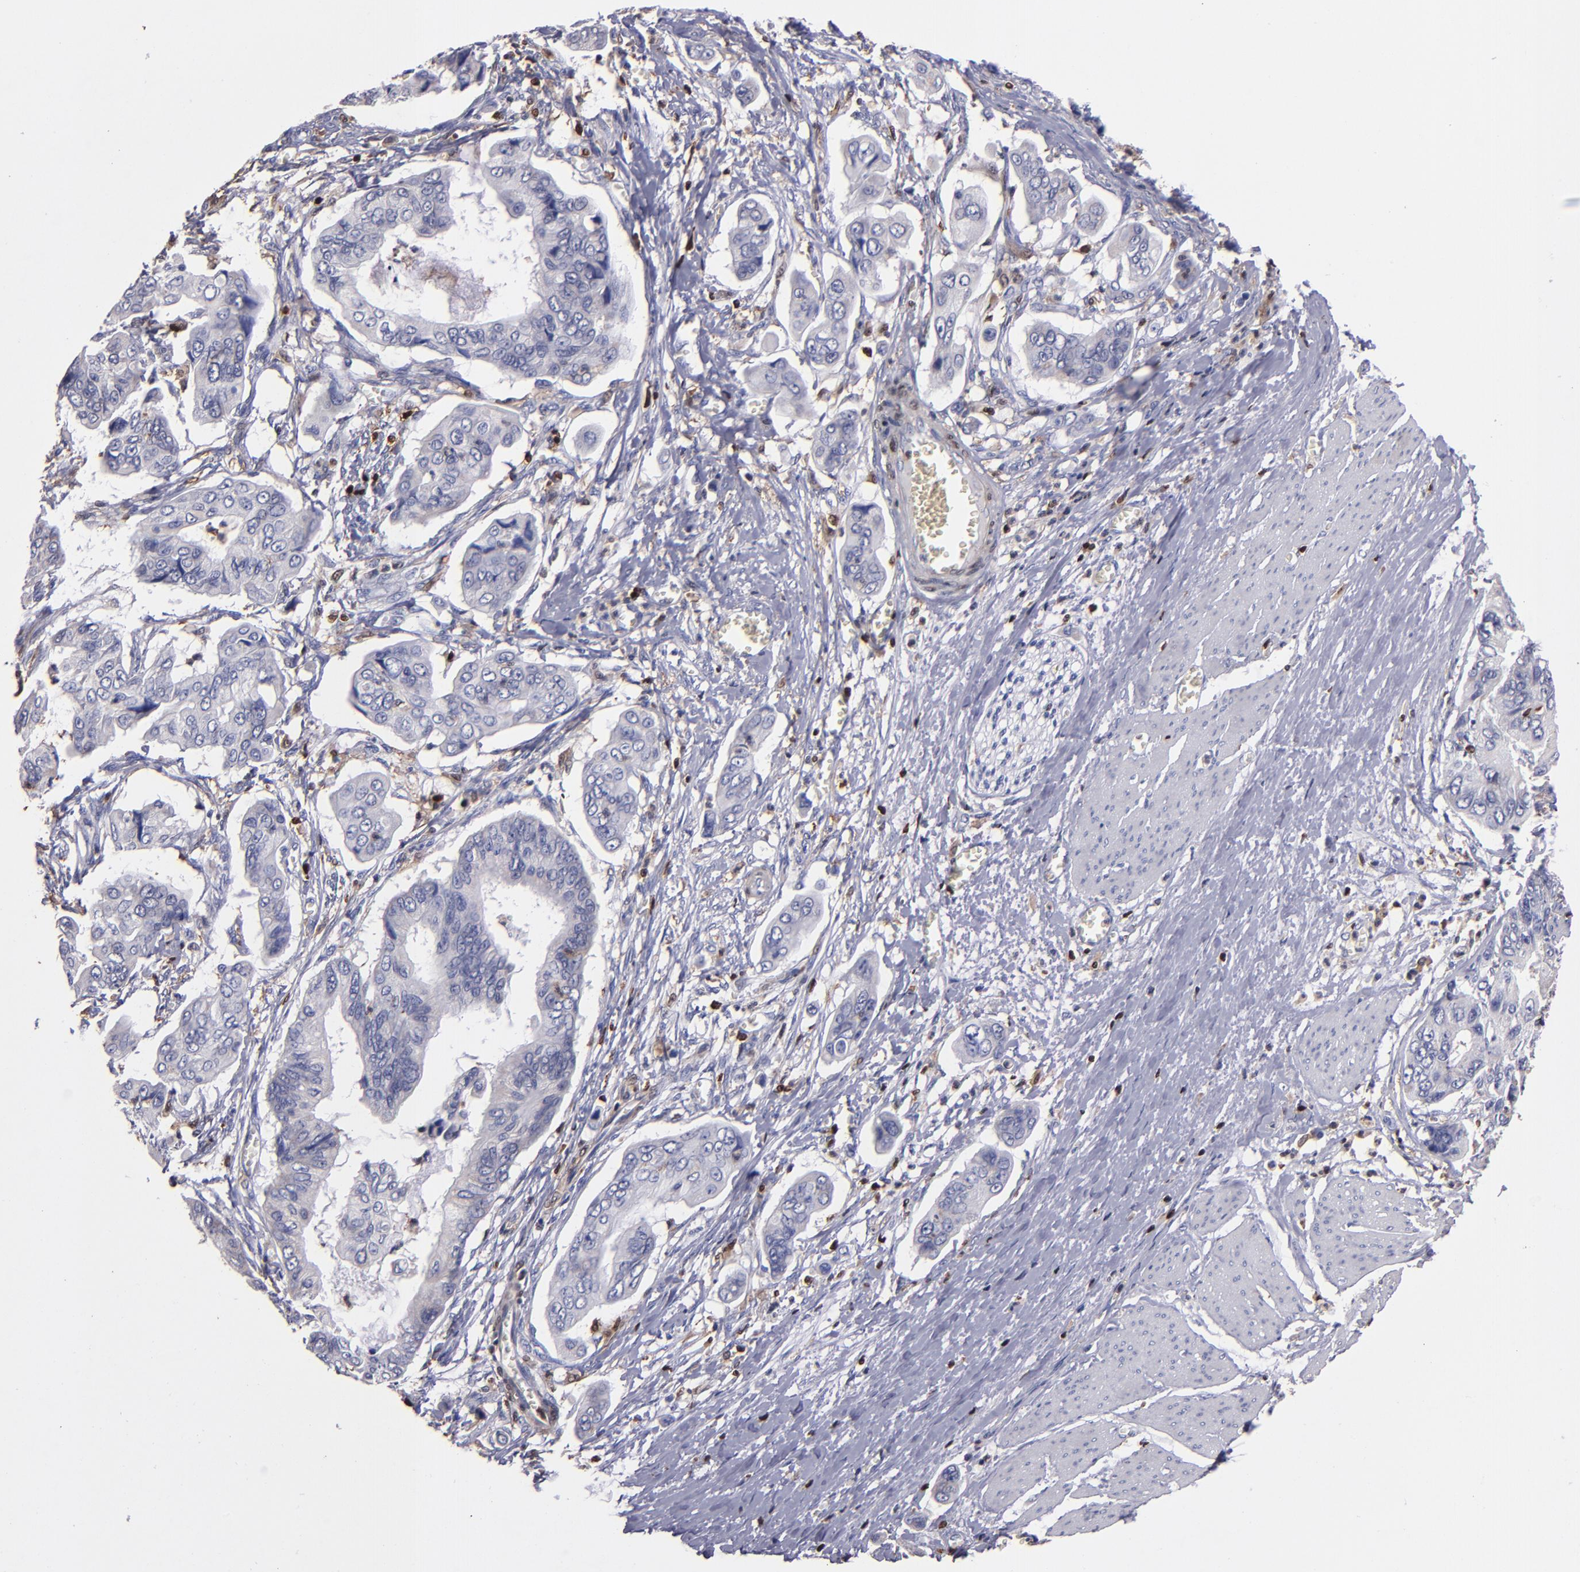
{"staining": {"intensity": "negative", "quantity": "none", "location": "none"}, "tissue": "stomach cancer", "cell_type": "Tumor cells", "image_type": "cancer", "snomed": [{"axis": "morphology", "description": "Adenocarcinoma, NOS"}, {"axis": "topography", "description": "Stomach, upper"}], "caption": "A micrograph of human adenocarcinoma (stomach) is negative for staining in tumor cells.", "gene": "S100A4", "patient": {"sex": "male", "age": 80}}